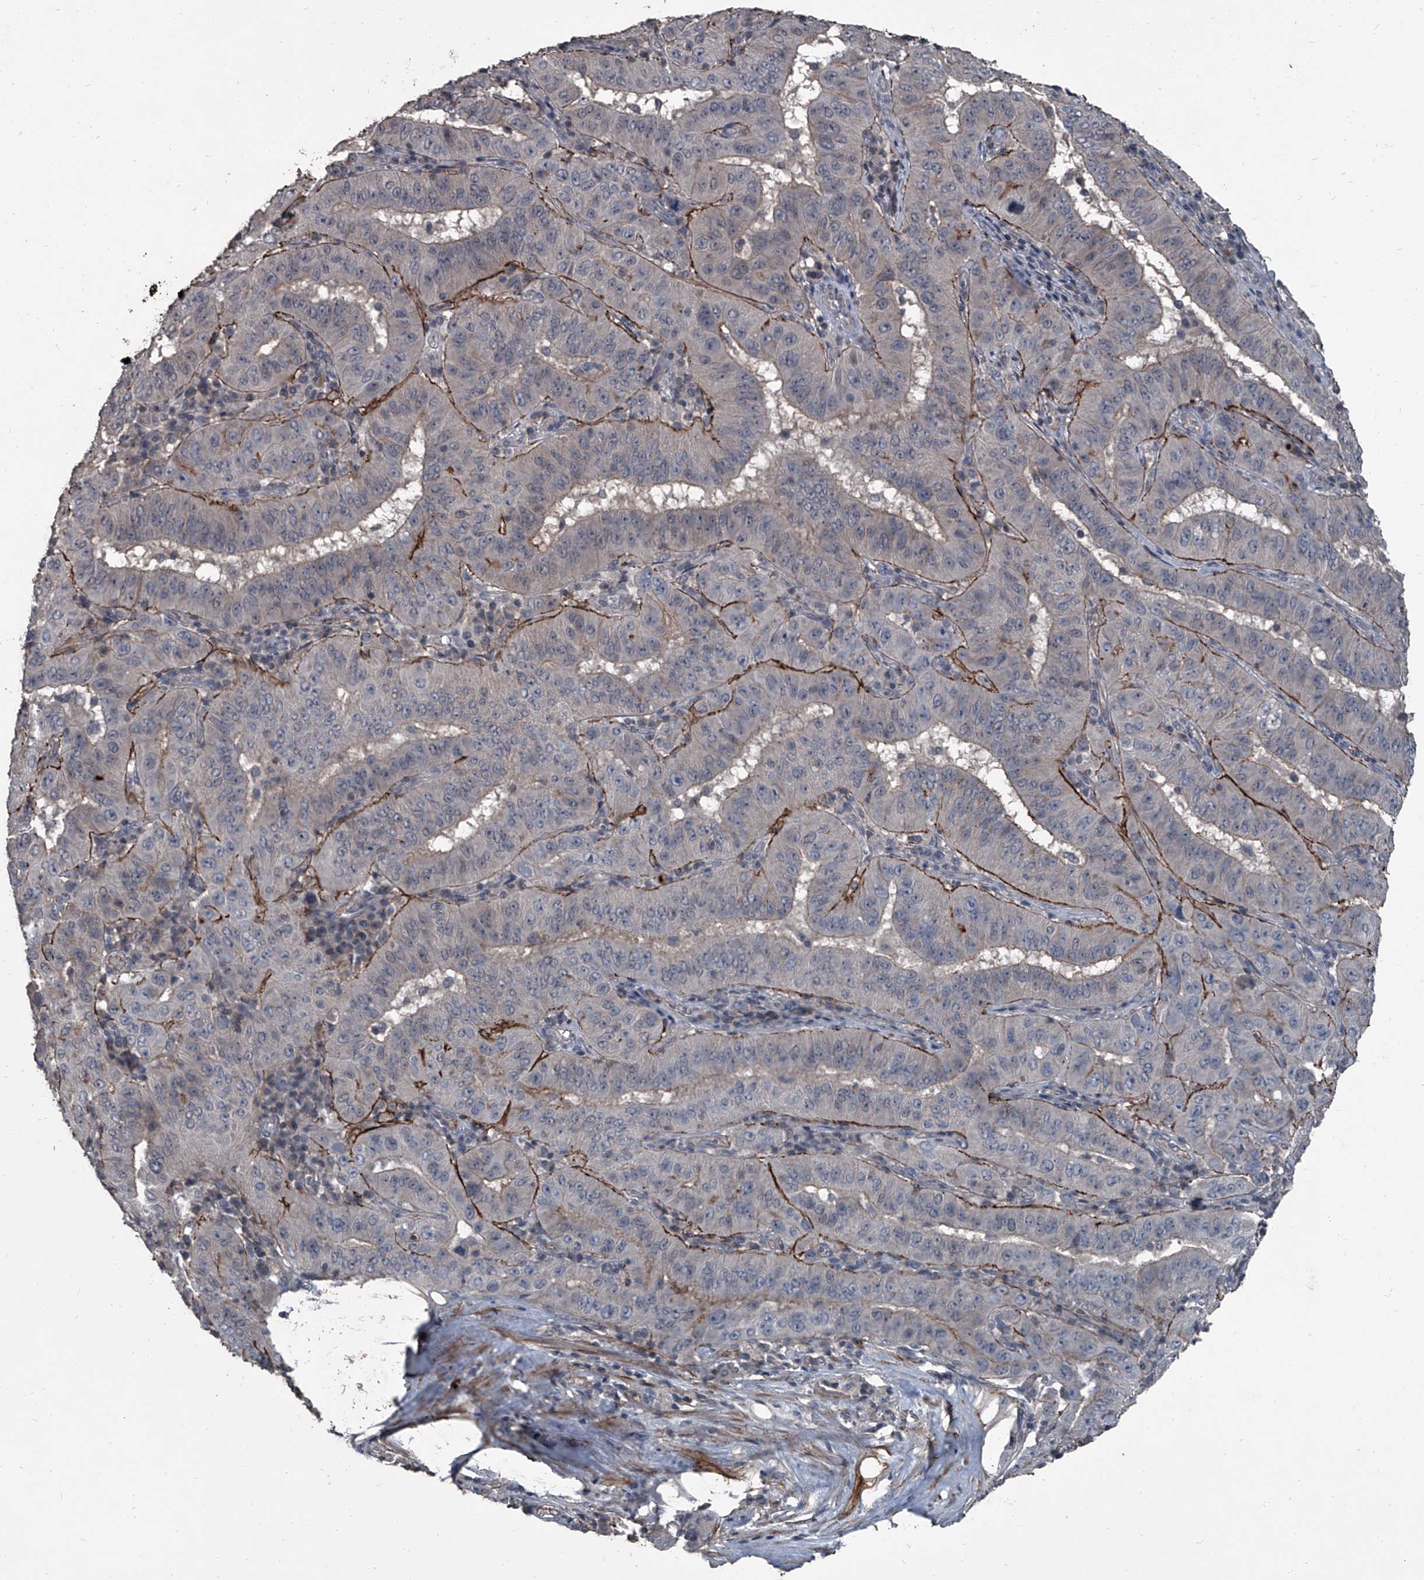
{"staining": {"intensity": "negative", "quantity": "none", "location": "none"}, "tissue": "pancreatic cancer", "cell_type": "Tumor cells", "image_type": "cancer", "snomed": [{"axis": "morphology", "description": "Adenocarcinoma, NOS"}, {"axis": "topography", "description": "Pancreas"}], "caption": "Histopathology image shows no significant protein positivity in tumor cells of adenocarcinoma (pancreatic).", "gene": "OARD1", "patient": {"sex": "male", "age": 63}}